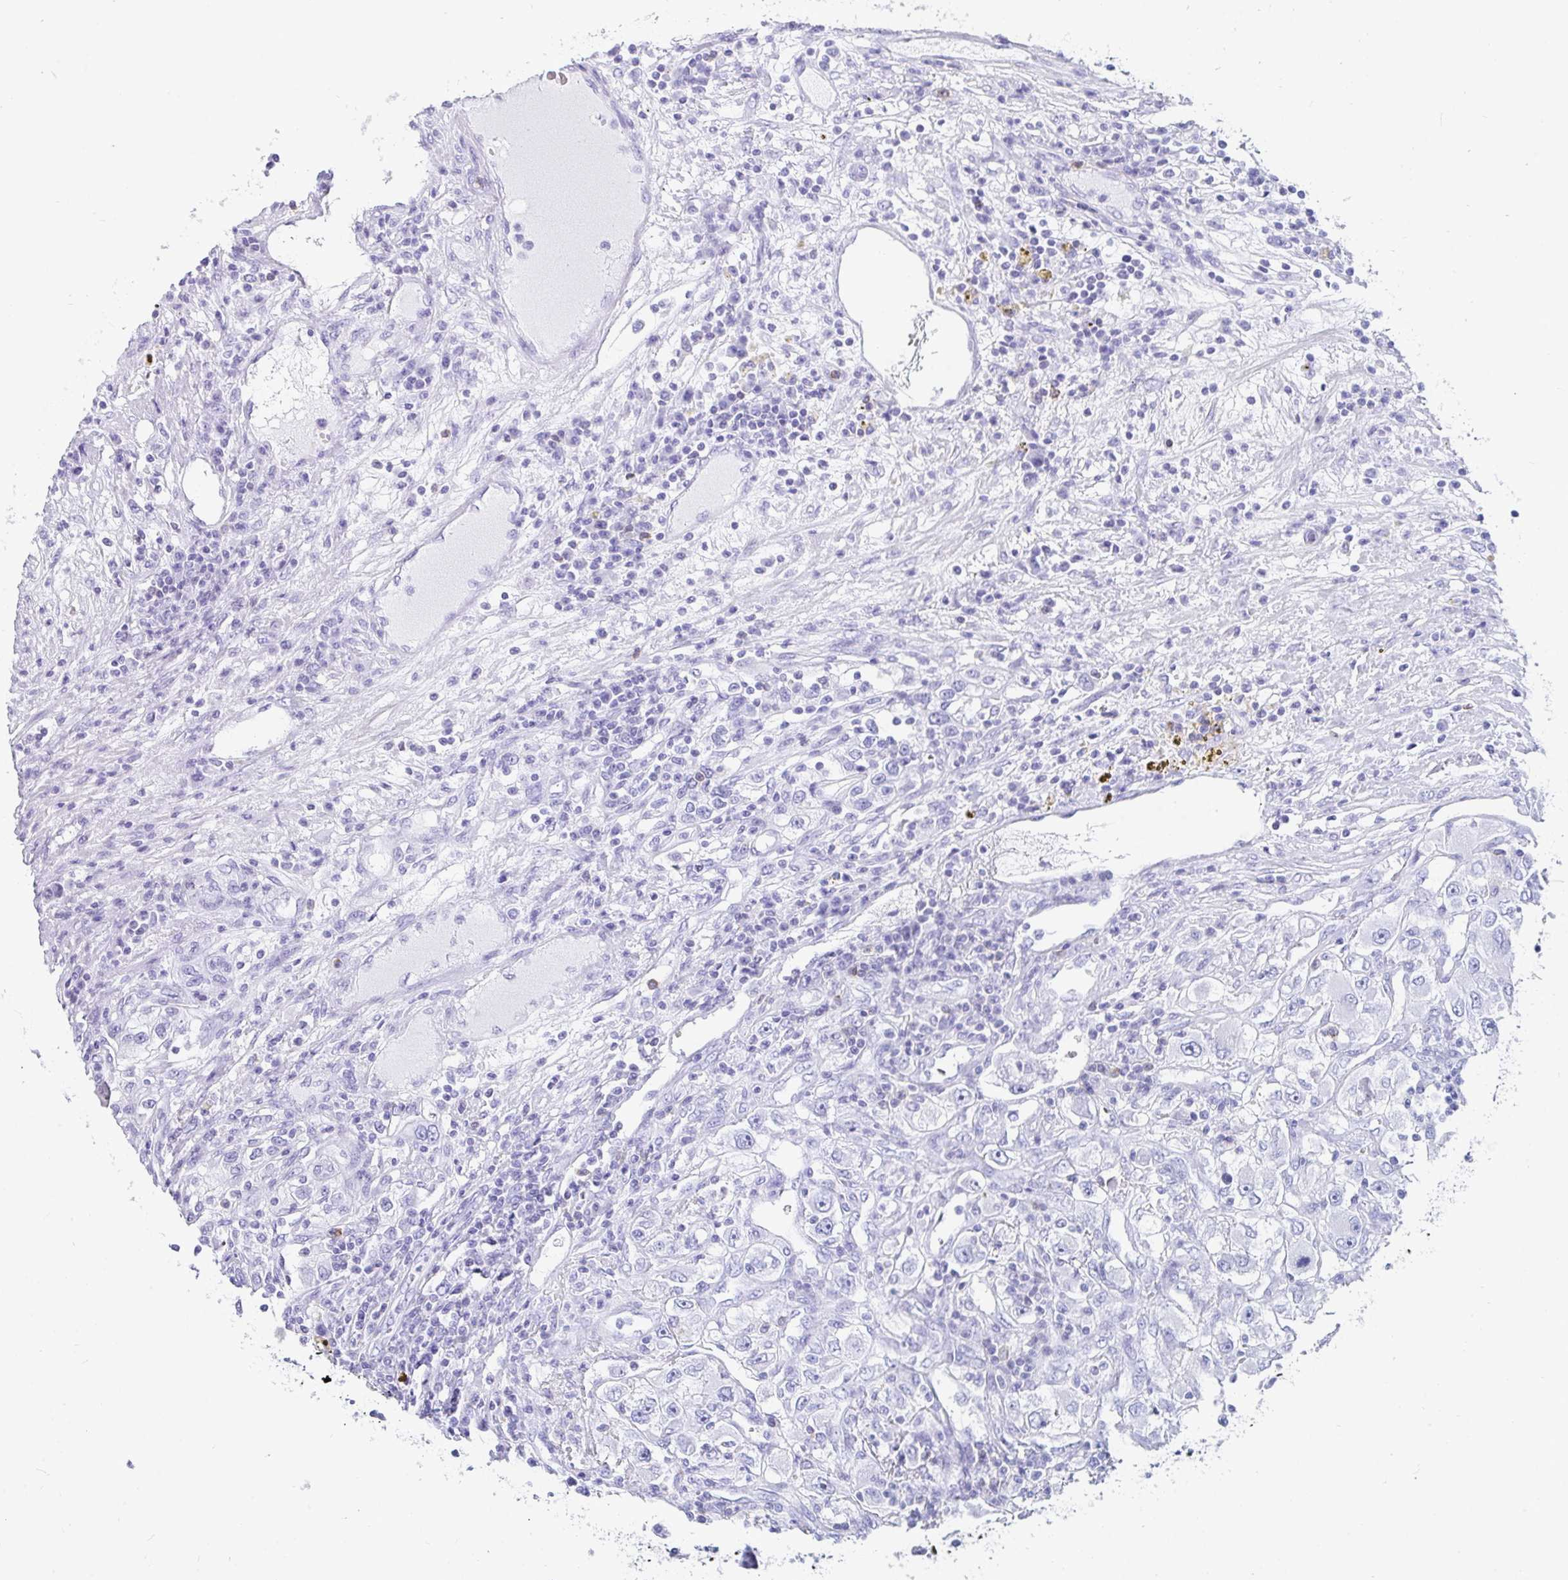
{"staining": {"intensity": "negative", "quantity": "none", "location": "none"}, "tissue": "renal cancer", "cell_type": "Tumor cells", "image_type": "cancer", "snomed": [{"axis": "morphology", "description": "Adenocarcinoma, NOS"}, {"axis": "topography", "description": "Kidney"}], "caption": "A histopathology image of human renal cancer is negative for staining in tumor cells. (IHC, brightfield microscopy, high magnification).", "gene": "CD7", "patient": {"sex": "female", "age": 52}}